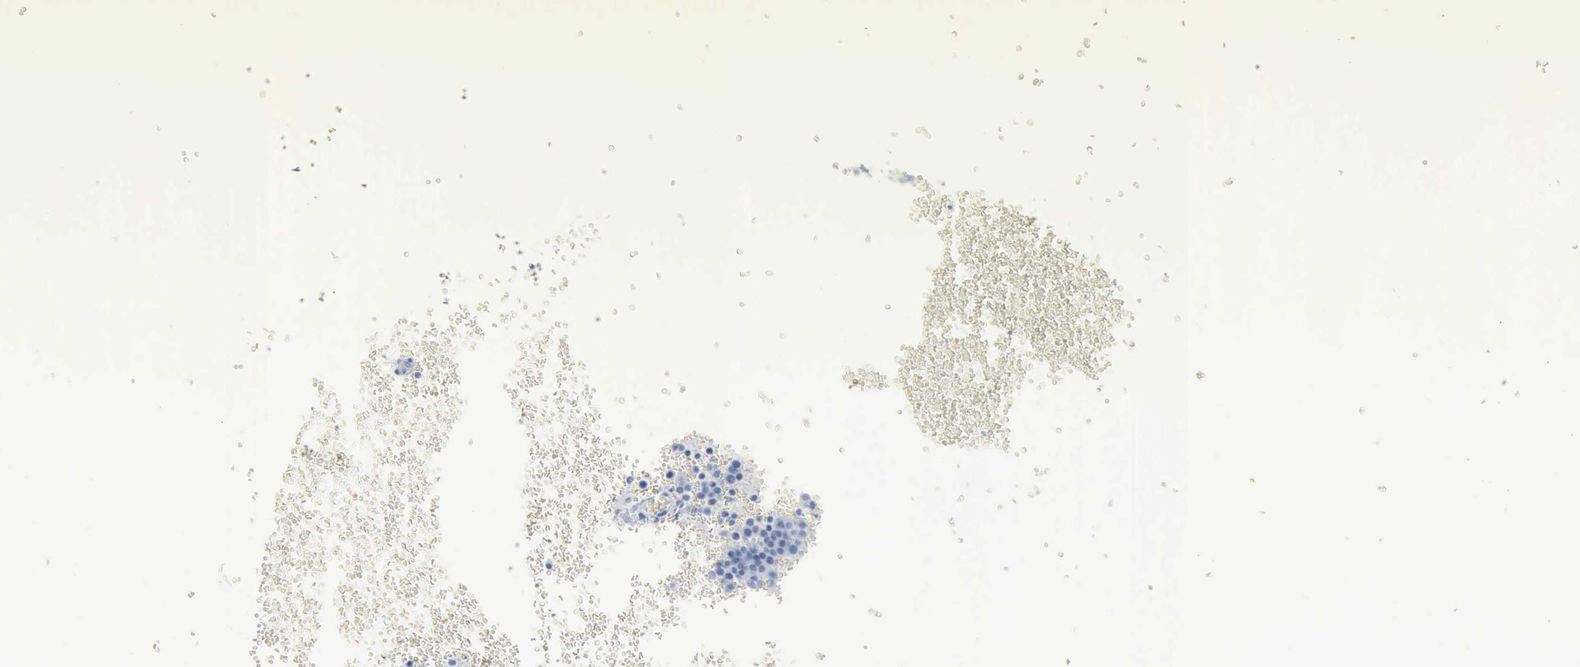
{"staining": {"intensity": "negative", "quantity": "none", "location": "none"}, "tissue": "testis cancer", "cell_type": "Tumor cells", "image_type": "cancer", "snomed": [{"axis": "morphology", "description": "Seminoma, NOS"}, {"axis": "topography", "description": "Testis"}], "caption": "Immunohistochemistry (IHC) photomicrograph of neoplastic tissue: human seminoma (testis) stained with DAB (3,3'-diaminobenzidine) demonstrates no significant protein staining in tumor cells.", "gene": "DMD", "patient": {"sex": "male", "age": 71}}